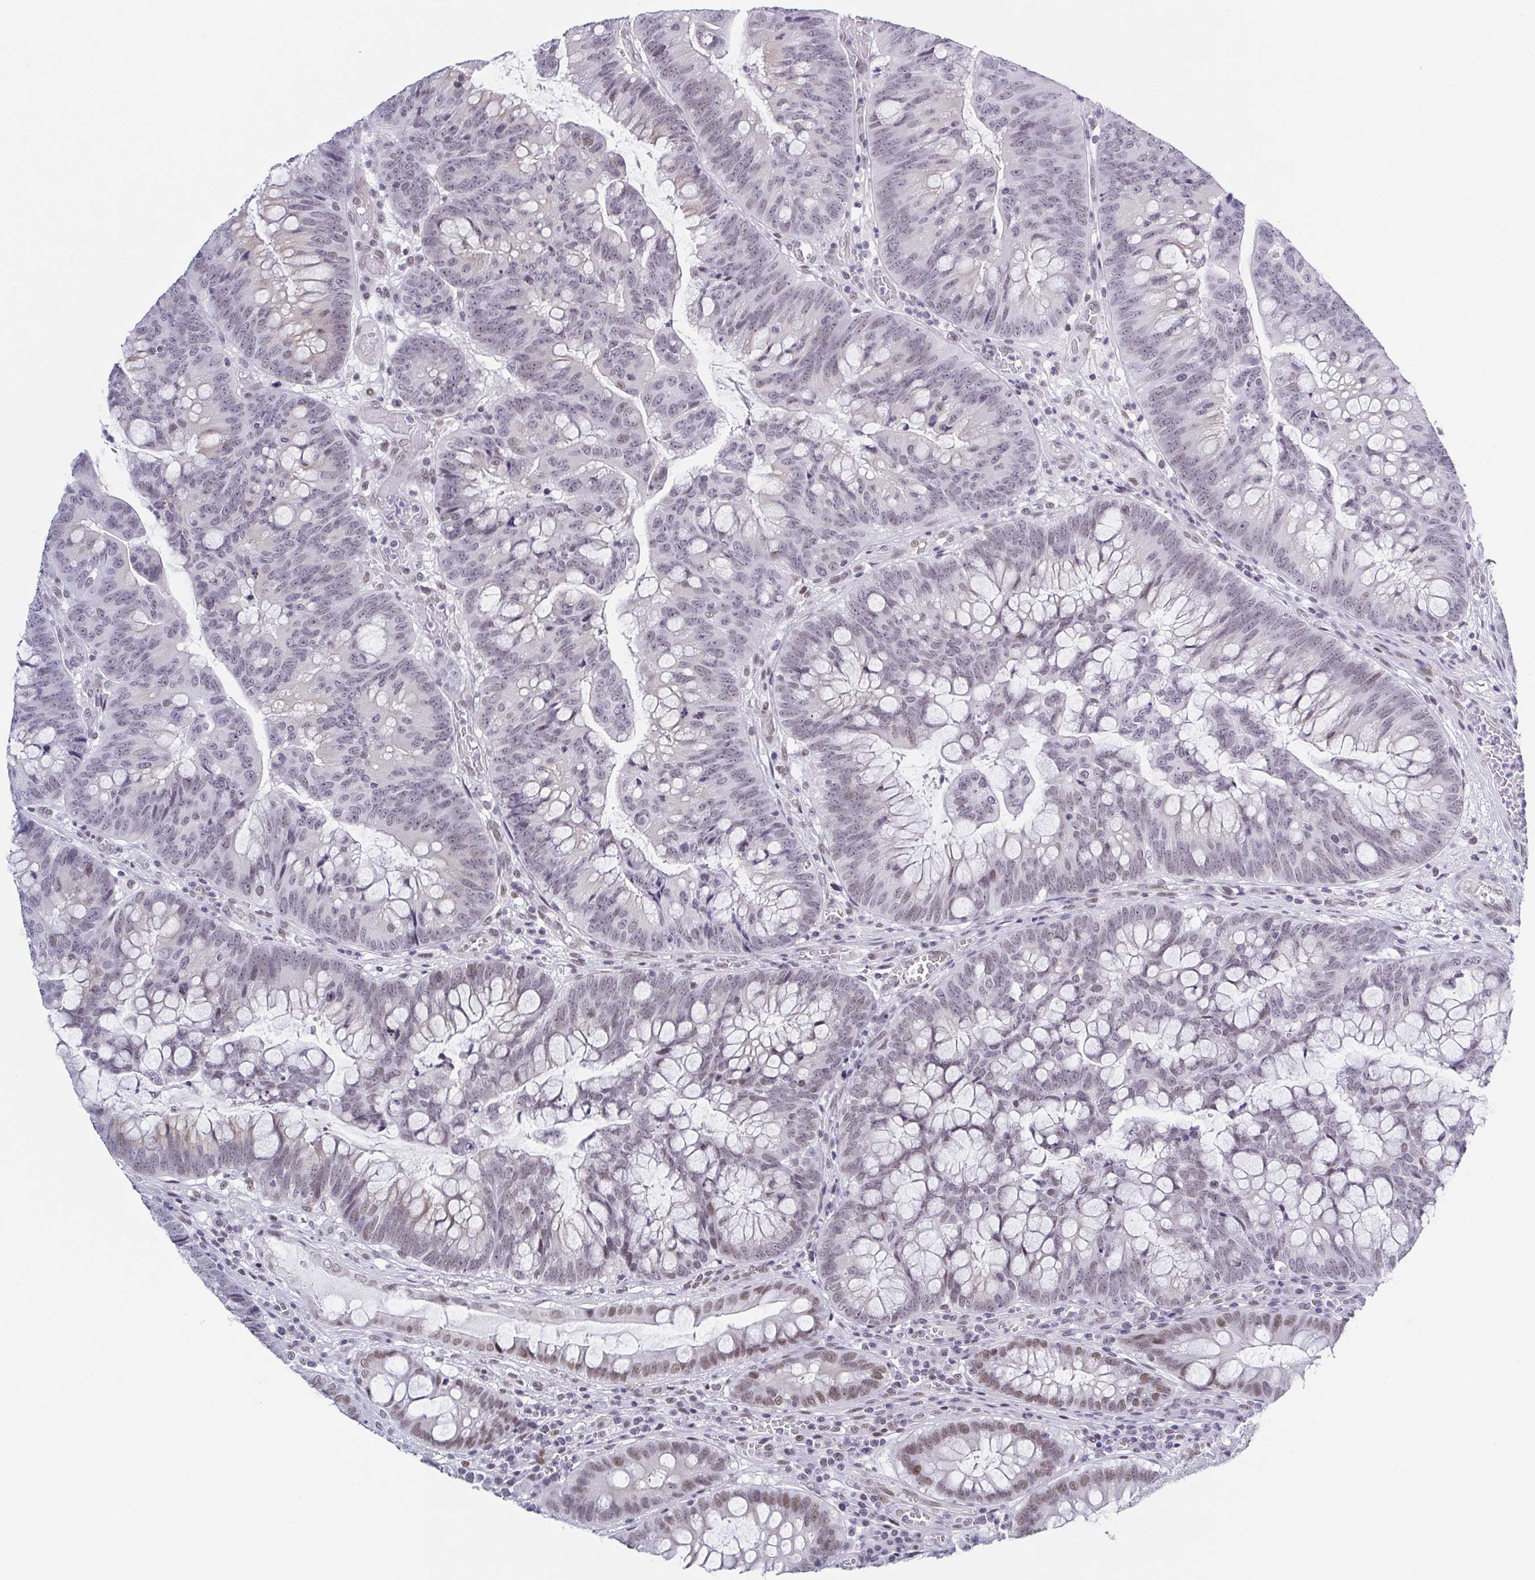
{"staining": {"intensity": "moderate", "quantity": "<25%", "location": "nuclear"}, "tissue": "colorectal cancer", "cell_type": "Tumor cells", "image_type": "cancer", "snomed": [{"axis": "morphology", "description": "Adenocarcinoma, NOS"}, {"axis": "topography", "description": "Colon"}], "caption": "Immunohistochemical staining of human adenocarcinoma (colorectal) demonstrates low levels of moderate nuclear protein expression in about <25% of tumor cells.", "gene": "SLC7A10", "patient": {"sex": "male", "age": 62}}